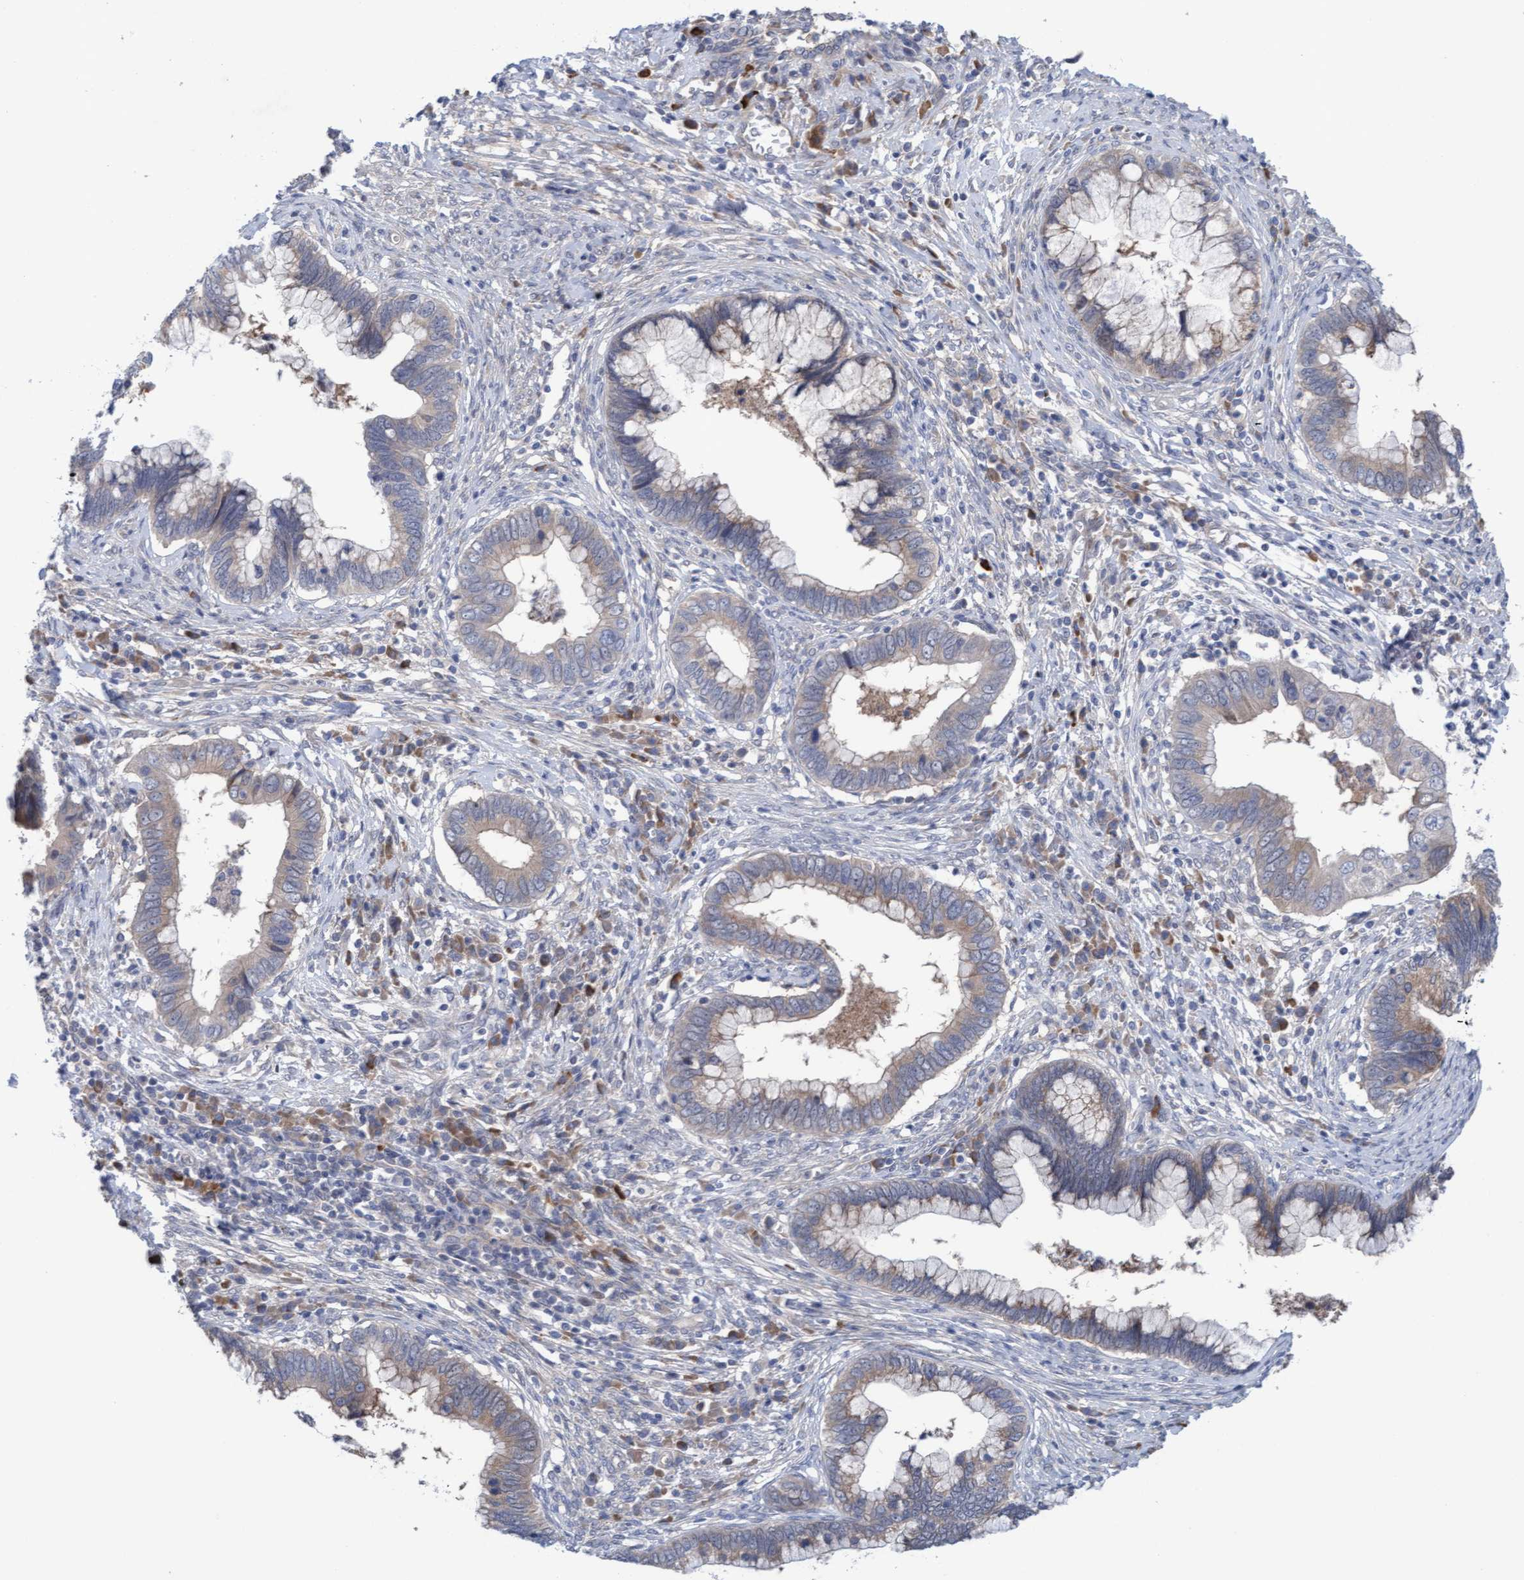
{"staining": {"intensity": "weak", "quantity": ">75%", "location": "cytoplasmic/membranous"}, "tissue": "cervical cancer", "cell_type": "Tumor cells", "image_type": "cancer", "snomed": [{"axis": "morphology", "description": "Adenocarcinoma, NOS"}, {"axis": "topography", "description": "Cervix"}], "caption": "This micrograph reveals cervical cancer (adenocarcinoma) stained with immunohistochemistry to label a protein in brown. The cytoplasmic/membranous of tumor cells show weak positivity for the protein. Nuclei are counter-stained blue.", "gene": "PLCD1", "patient": {"sex": "female", "age": 44}}